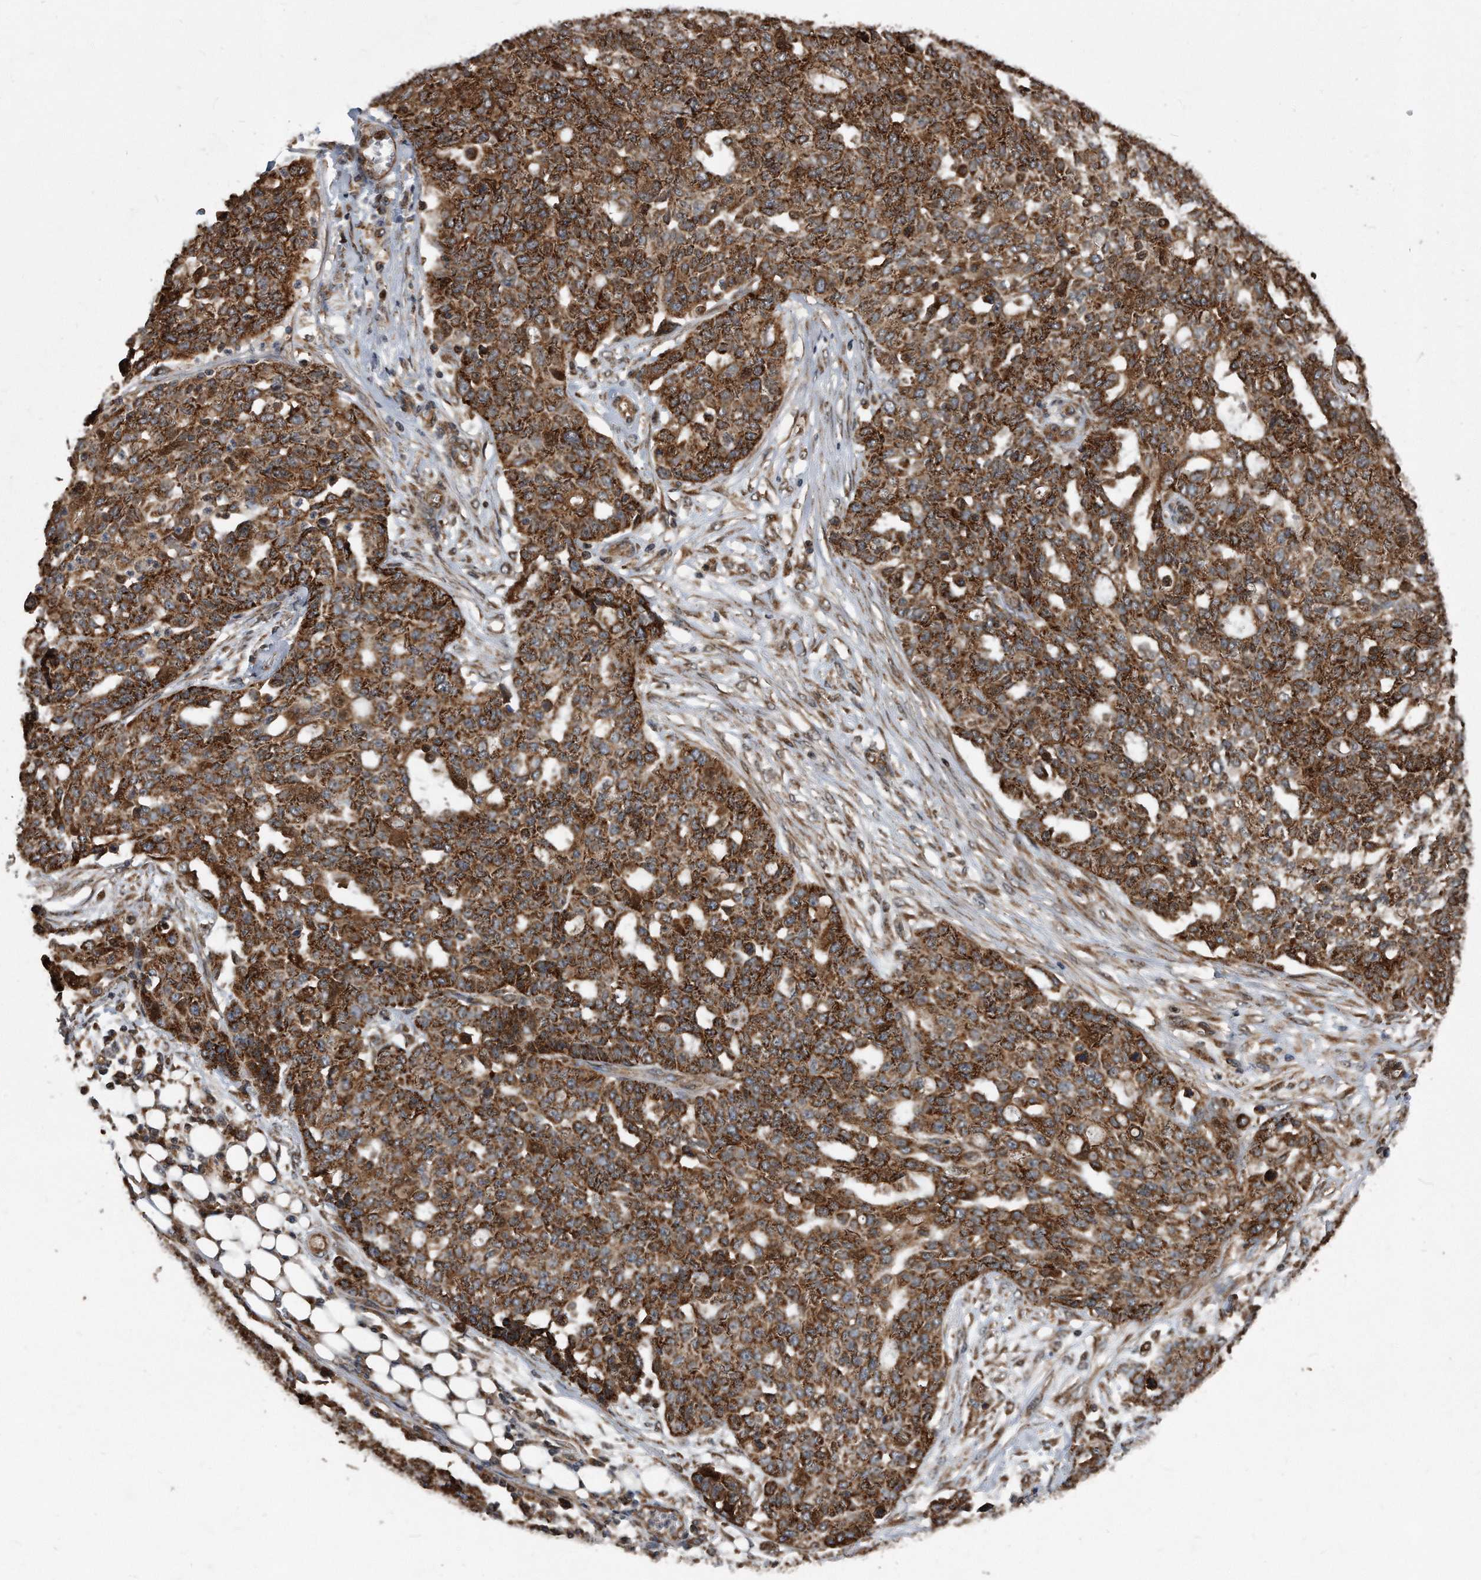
{"staining": {"intensity": "strong", "quantity": ">75%", "location": "cytoplasmic/membranous"}, "tissue": "ovarian cancer", "cell_type": "Tumor cells", "image_type": "cancer", "snomed": [{"axis": "morphology", "description": "Cystadenocarcinoma, serous, NOS"}, {"axis": "topography", "description": "Soft tissue"}, {"axis": "topography", "description": "Ovary"}], "caption": "Strong cytoplasmic/membranous expression is present in approximately >75% of tumor cells in serous cystadenocarcinoma (ovarian).", "gene": "FAM136A", "patient": {"sex": "female", "age": 57}}